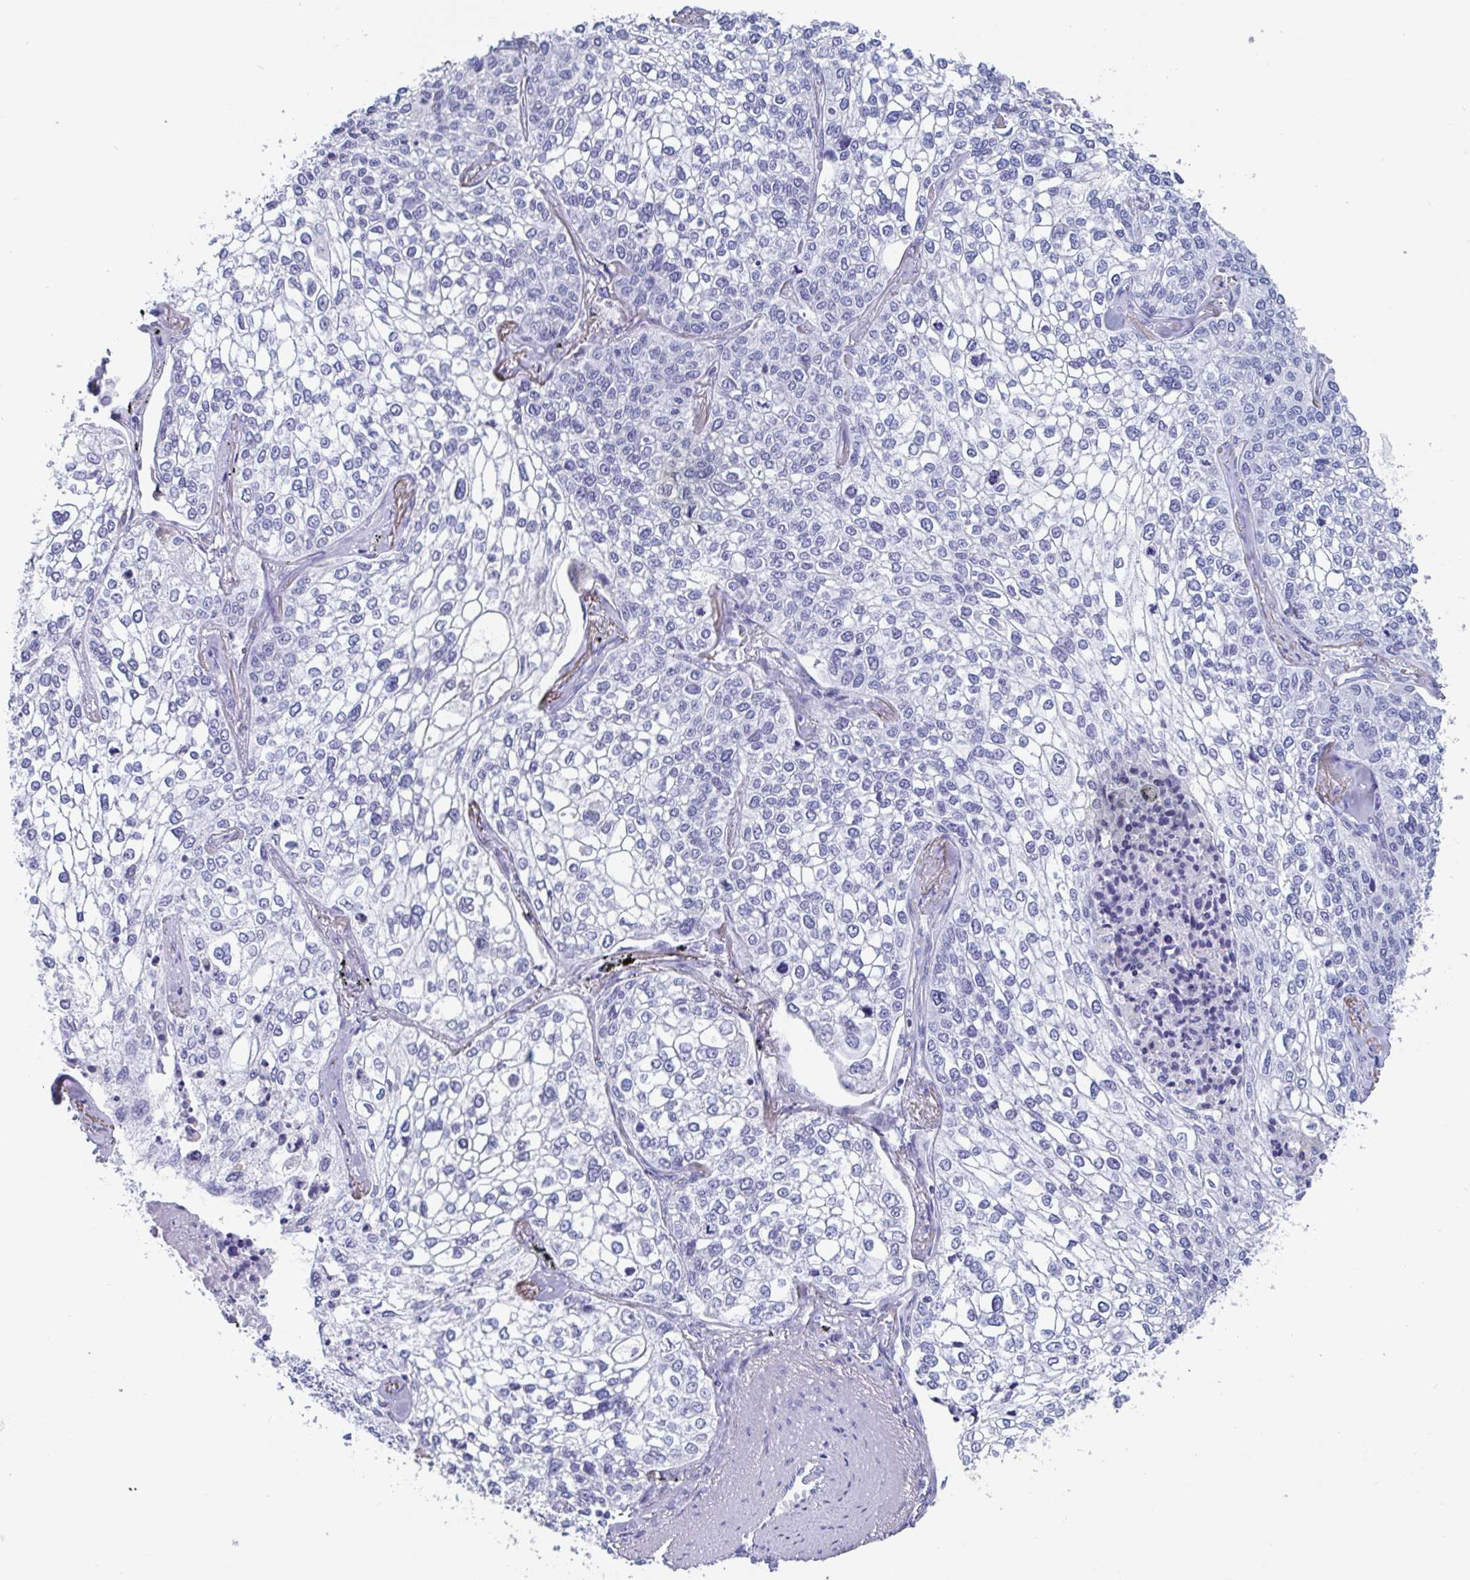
{"staining": {"intensity": "negative", "quantity": "none", "location": "none"}, "tissue": "lung cancer", "cell_type": "Tumor cells", "image_type": "cancer", "snomed": [{"axis": "morphology", "description": "Squamous cell carcinoma, NOS"}, {"axis": "topography", "description": "Lung"}], "caption": "Immunohistochemical staining of lung cancer (squamous cell carcinoma) displays no significant staining in tumor cells.", "gene": "CDX4", "patient": {"sex": "male", "age": 74}}